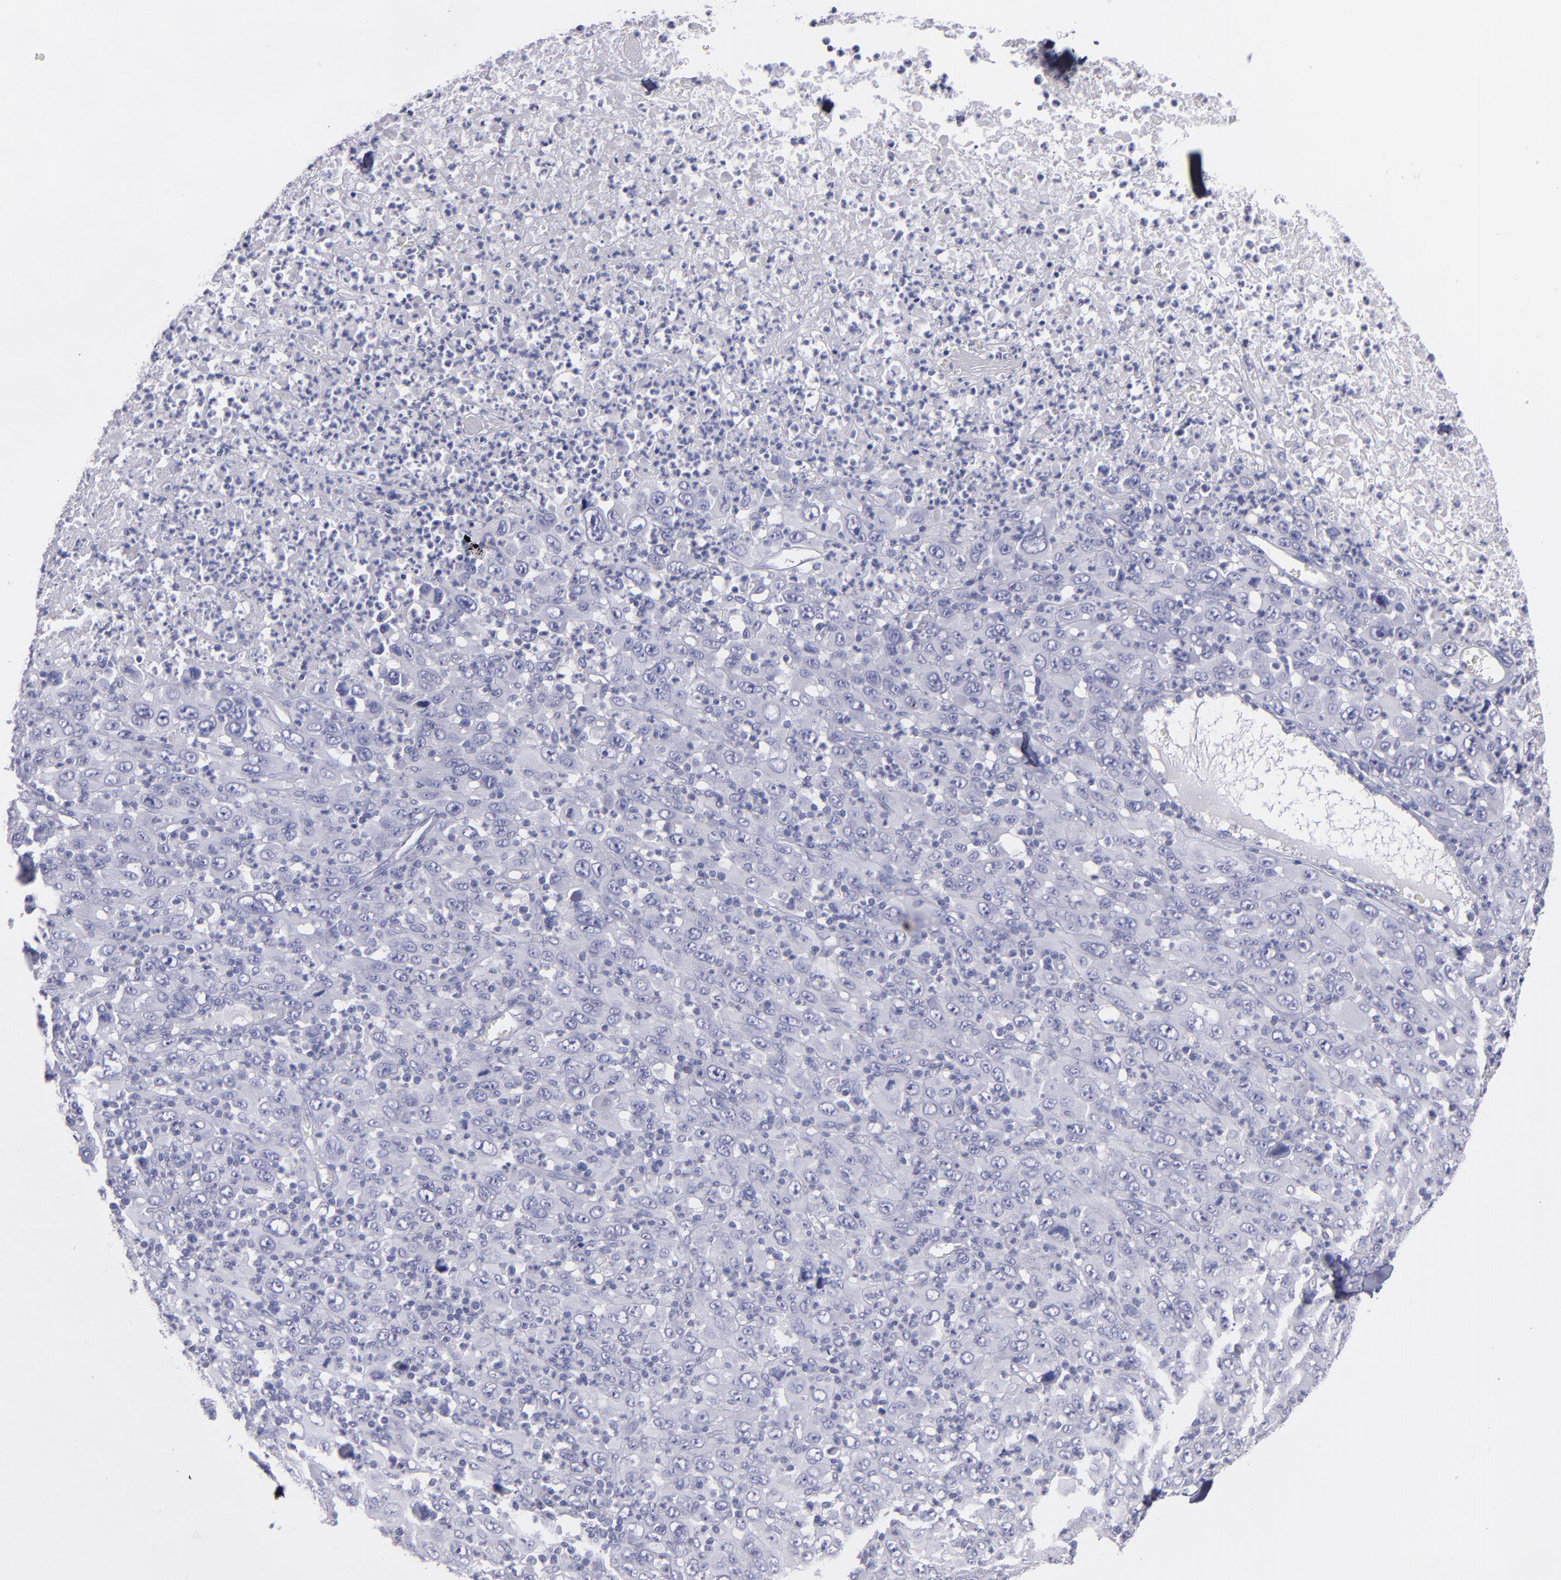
{"staining": {"intensity": "negative", "quantity": "none", "location": "none"}, "tissue": "melanoma", "cell_type": "Tumor cells", "image_type": "cancer", "snomed": [{"axis": "morphology", "description": "Malignant melanoma, Metastatic site"}, {"axis": "topography", "description": "Skin"}], "caption": "A high-resolution histopathology image shows IHC staining of melanoma, which reveals no significant expression in tumor cells. (DAB (3,3'-diaminobenzidine) immunohistochemistry (IHC) with hematoxylin counter stain).", "gene": "SNAP25", "patient": {"sex": "female", "age": 56}}